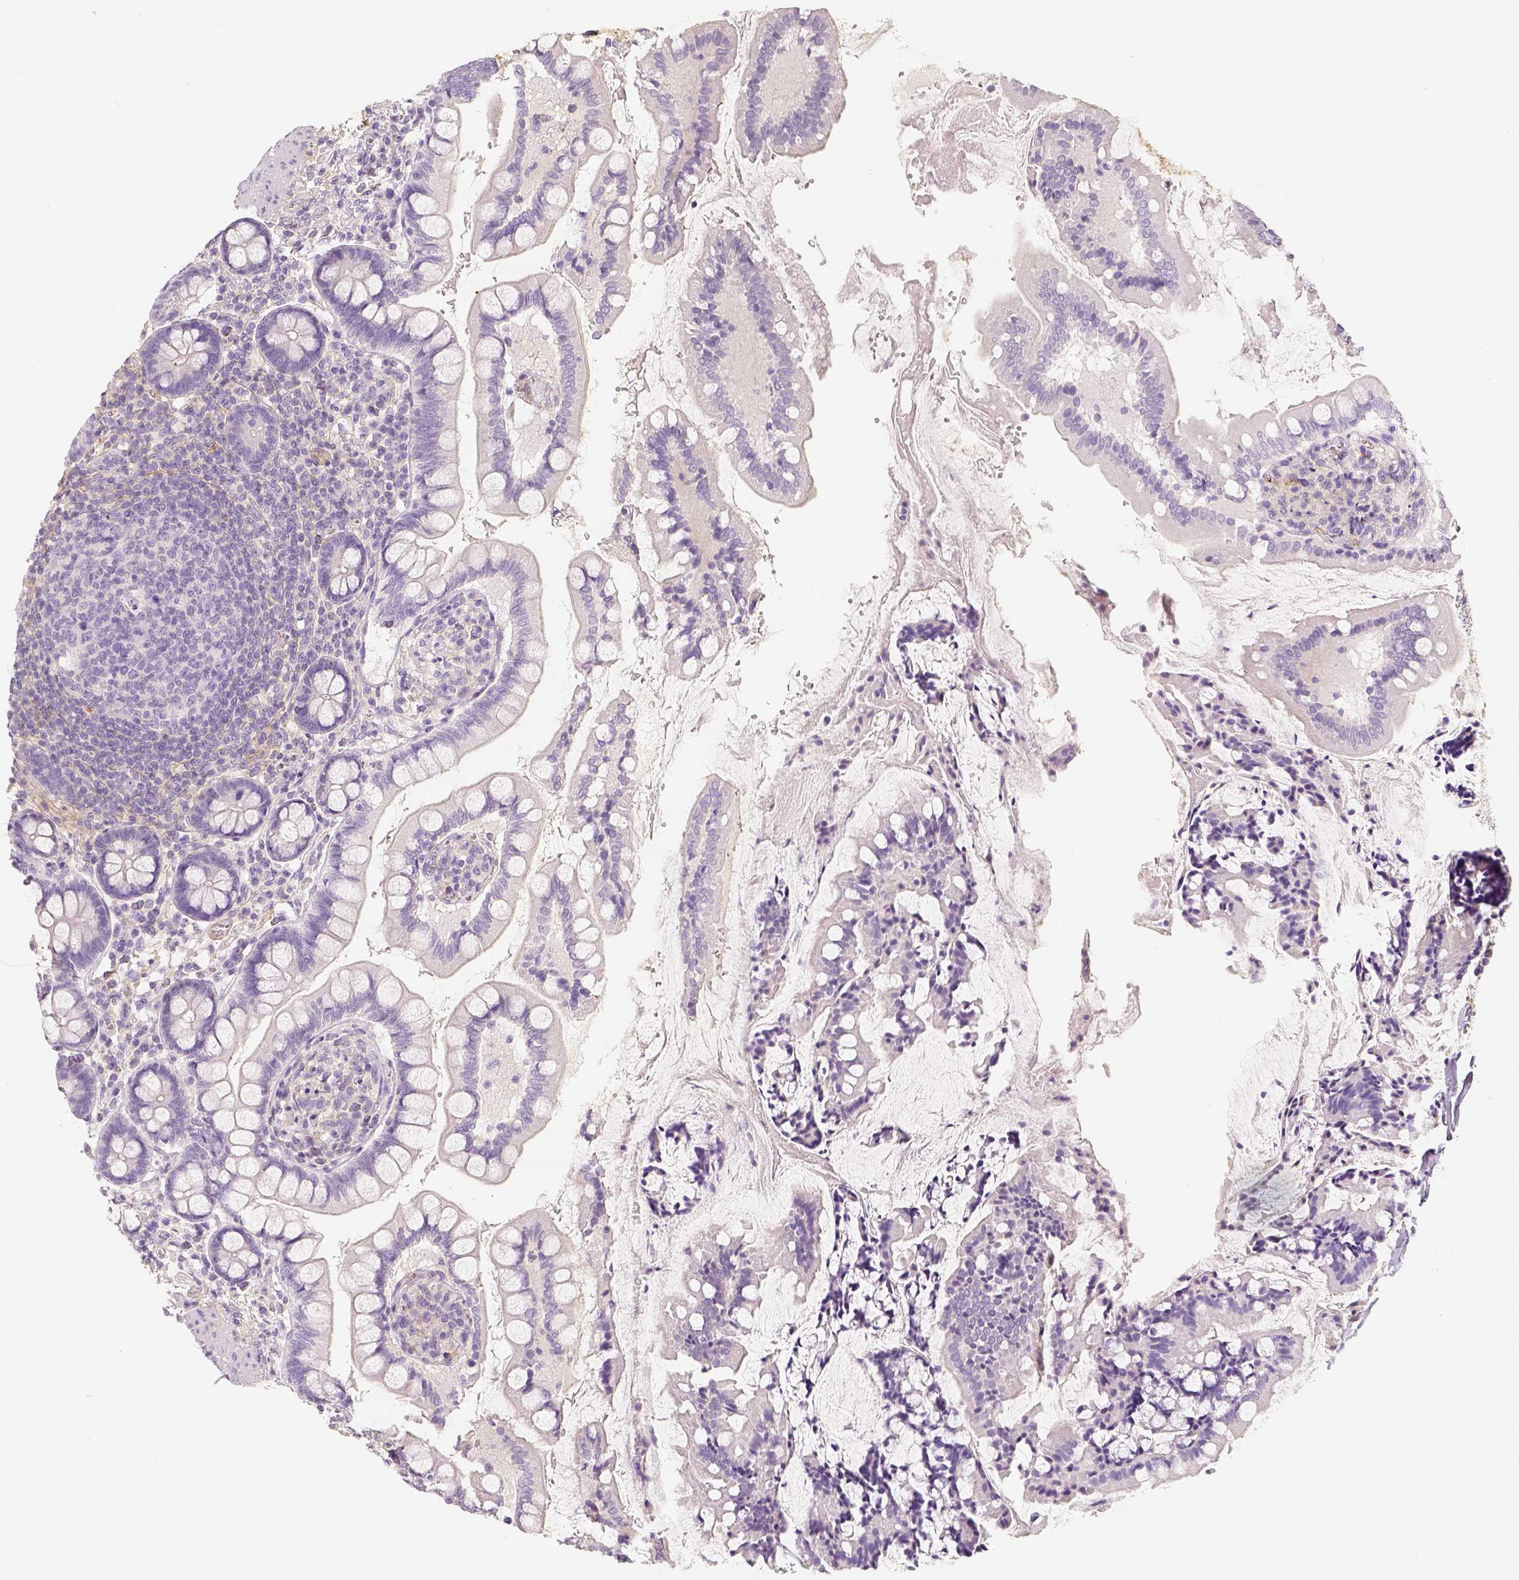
{"staining": {"intensity": "negative", "quantity": "none", "location": "none"}, "tissue": "small intestine", "cell_type": "Glandular cells", "image_type": "normal", "snomed": [{"axis": "morphology", "description": "Normal tissue, NOS"}, {"axis": "topography", "description": "Small intestine"}], "caption": "Immunohistochemistry (IHC) of normal human small intestine reveals no staining in glandular cells. (DAB immunohistochemistry, high magnification).", "gene": "THY1", "patient": {"sex": "female", "age": 56}}